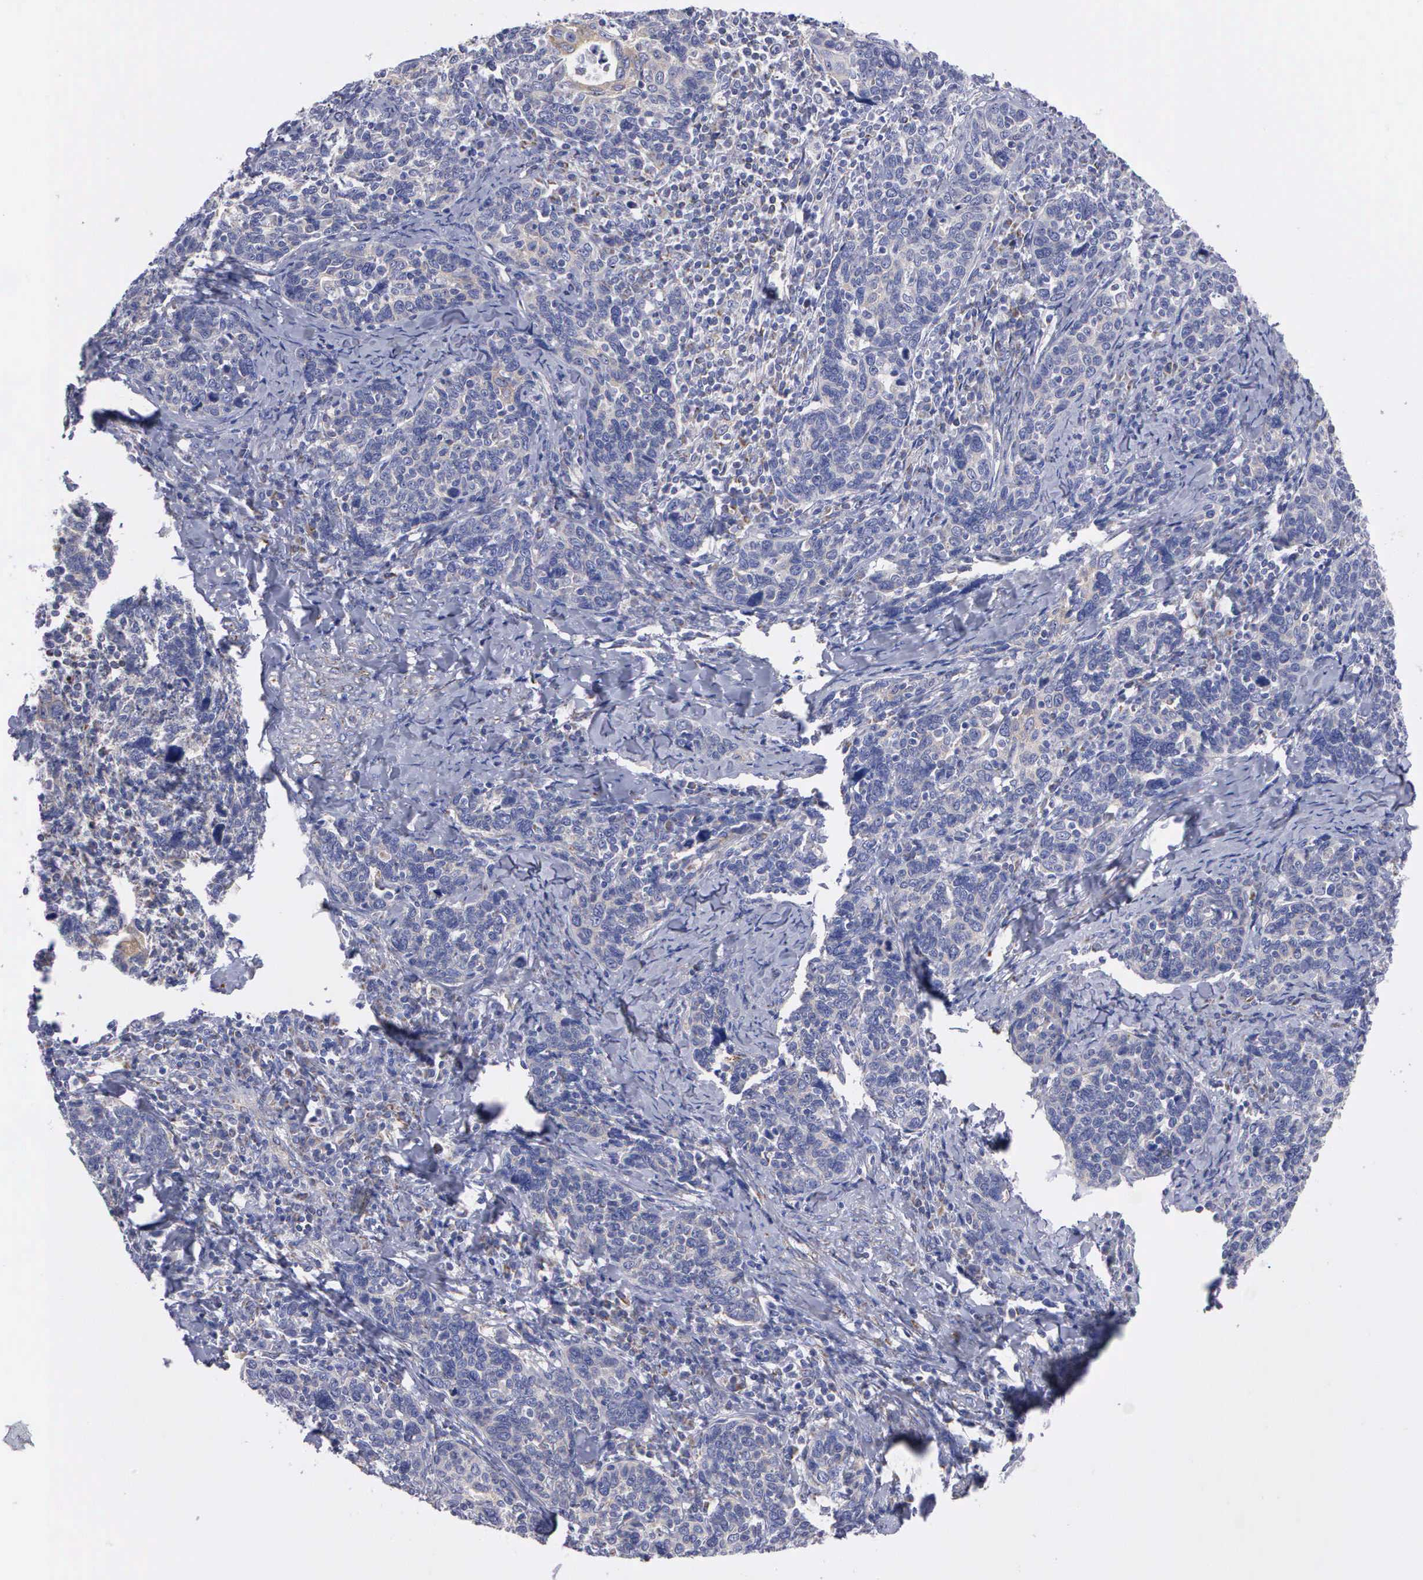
{"staining": {"intensity": "negative", "quantity": "none", "location": "none"}, "tissue": "cervical cancer", "cell_type": "Tumor cells", "image_type": "cancer", "snomed": [{"axis": "morphology", "description": "Squamous cell carcinoma, NOS"}, {"axis": "topography", "description": "Cervix"}], "caption": "Image shows no protein positivity in tumor cells of squamous cell carcinoma (cervical) tissue. (Brightfield microscopy of DAB (3,3'-diaminobenzidine) immunohistochemistry (IHC) at high magnification).", "gene": "APOOL", "patient": {"sex": "female", "age": 41}}